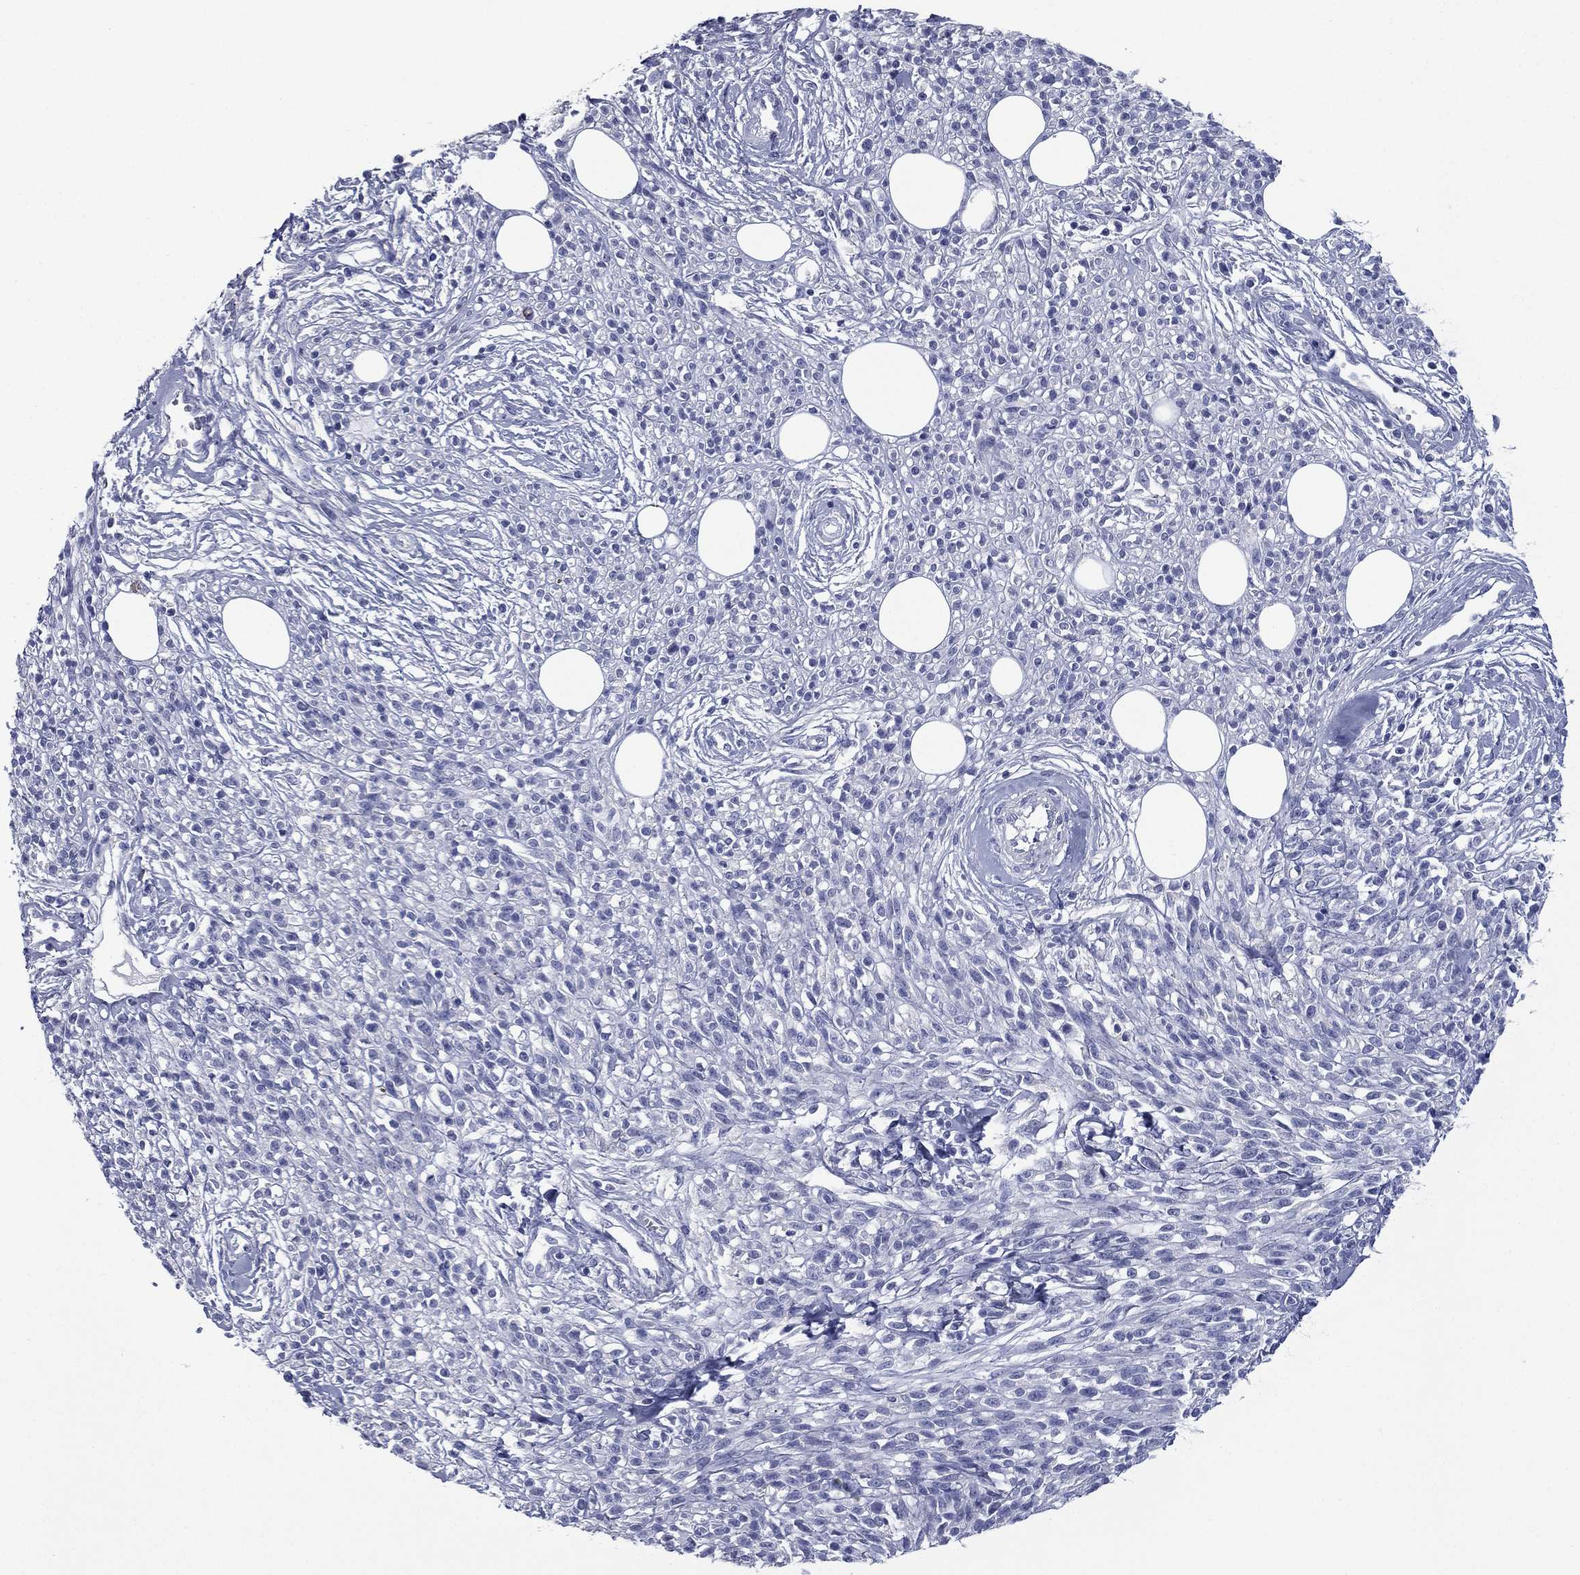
{"staining": {"intensity": "negative", "quantity": "none", "location": "none"}, "tissue": "melanoma", "cell_type": "Tumor cells", "image_type": "cancer", "snomed": [{"axis": "morphology", "description": "Malignant melanoma, NOS"}, {"axis": "topography", "description": "Skin"}, {"axis": "topography", "description": "Skin of trunk"}], "caption": "High magnification brightfield microscopy of melanoma stained with DAB (3,3'-diaminobenzidine) (brown) and counterstained with hematoxylin (blue): tumor cells show no significant expression. (Brightfield microscopy of DAB (3,3'-diaminobenzidine) IHC at high magnification).", "gene": "FCER2", "patient": {"sex": "male", "age": 74}}